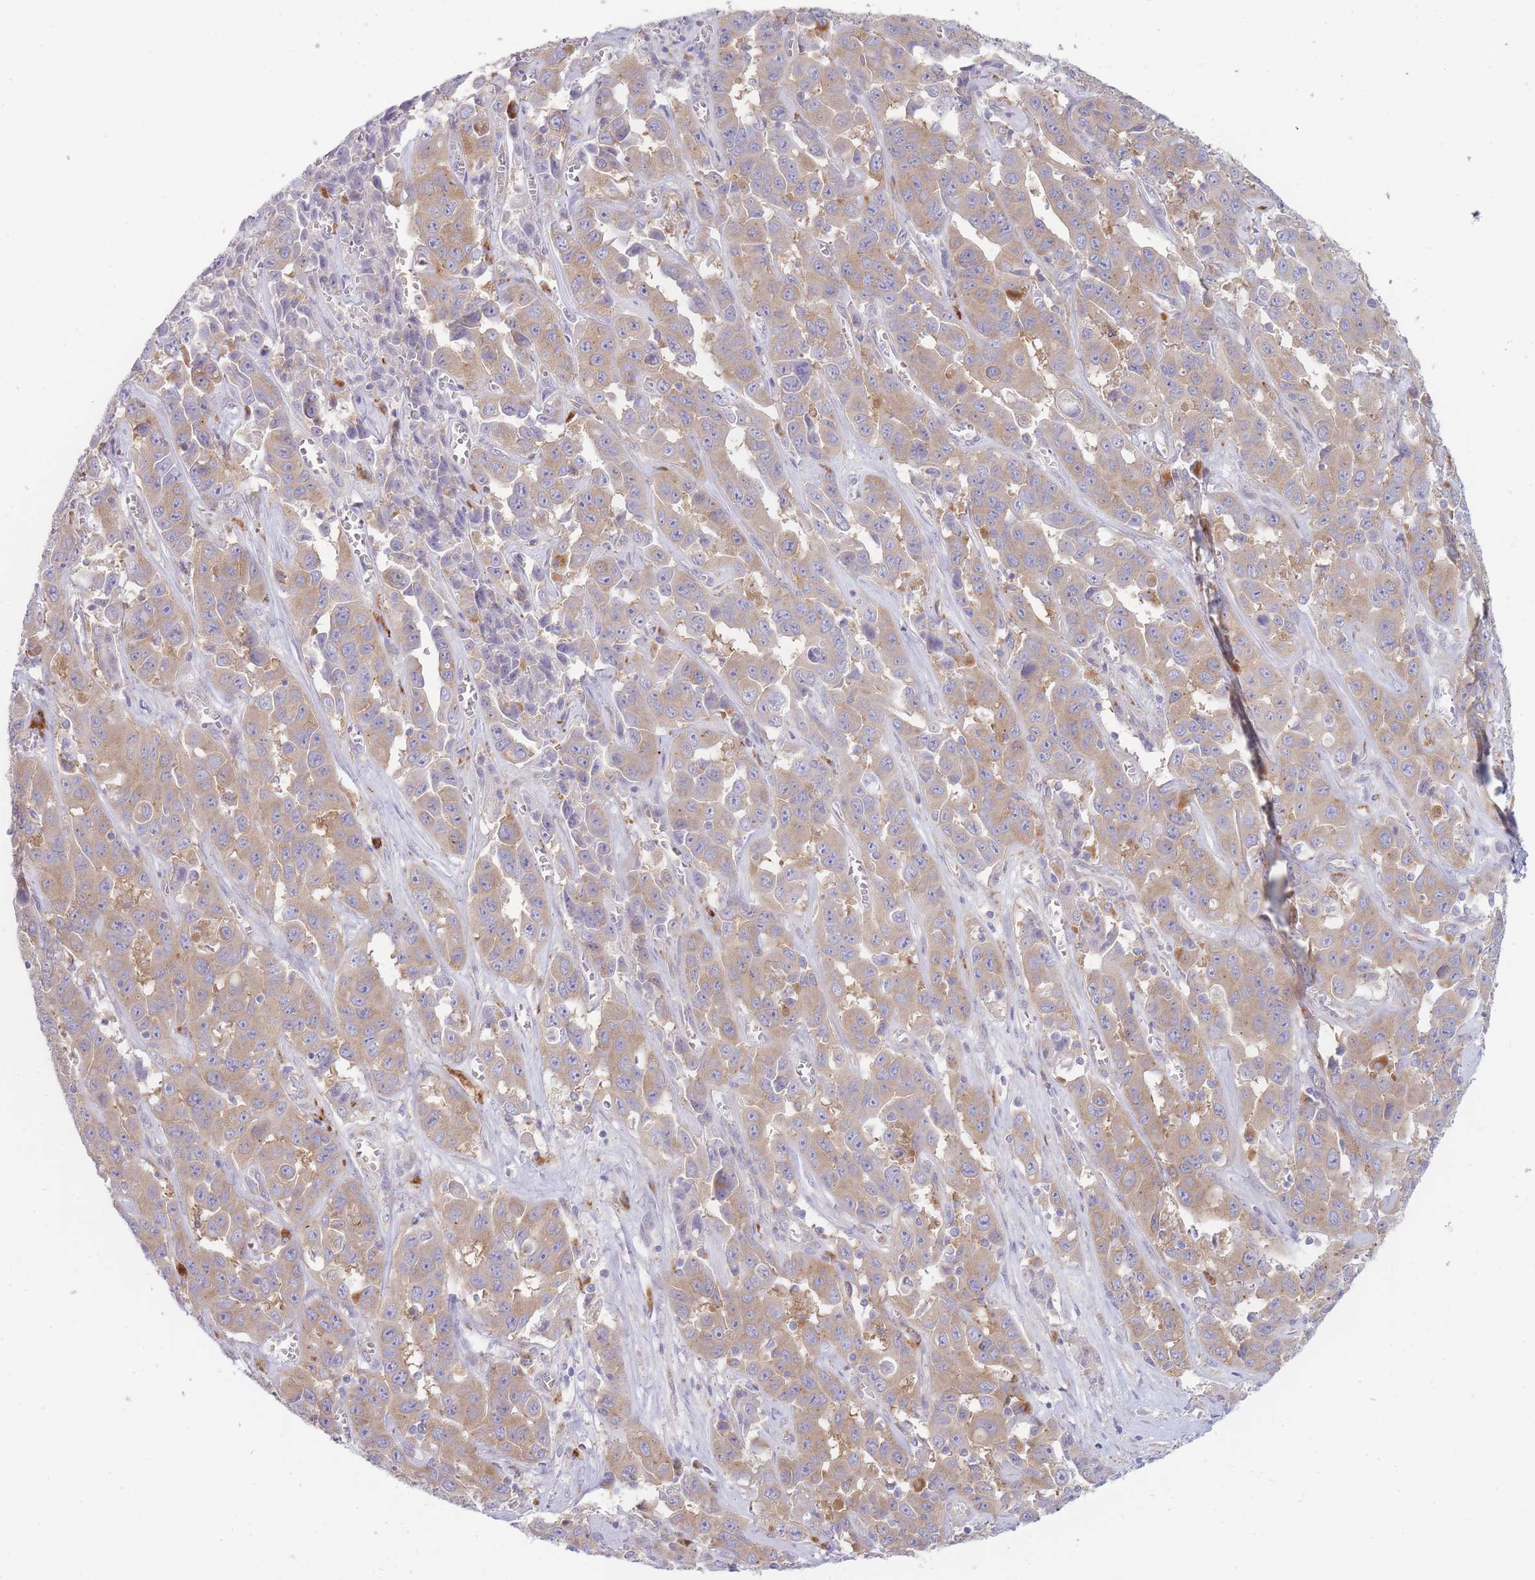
{"staining": {"intensity": "moderate", "quantity": "25%-75%", "location": "cytoplasmic/membranous"}, "tissue": "liver cancer", "cell_type": "Tumor cells", "image_type": "cancer", "snomed": [{"axis": "morphology", "description": "Cholangiocarcinoma"}, {"axis": "topography", "description": "Liver"}], "caption": "Human liver cancer (cholangiocarcinoma) stained with a protein marker exhibits moderate staining in tumor cells.", "gene": "OR5L2", "patient": {"sex": "female", "age": 52}}